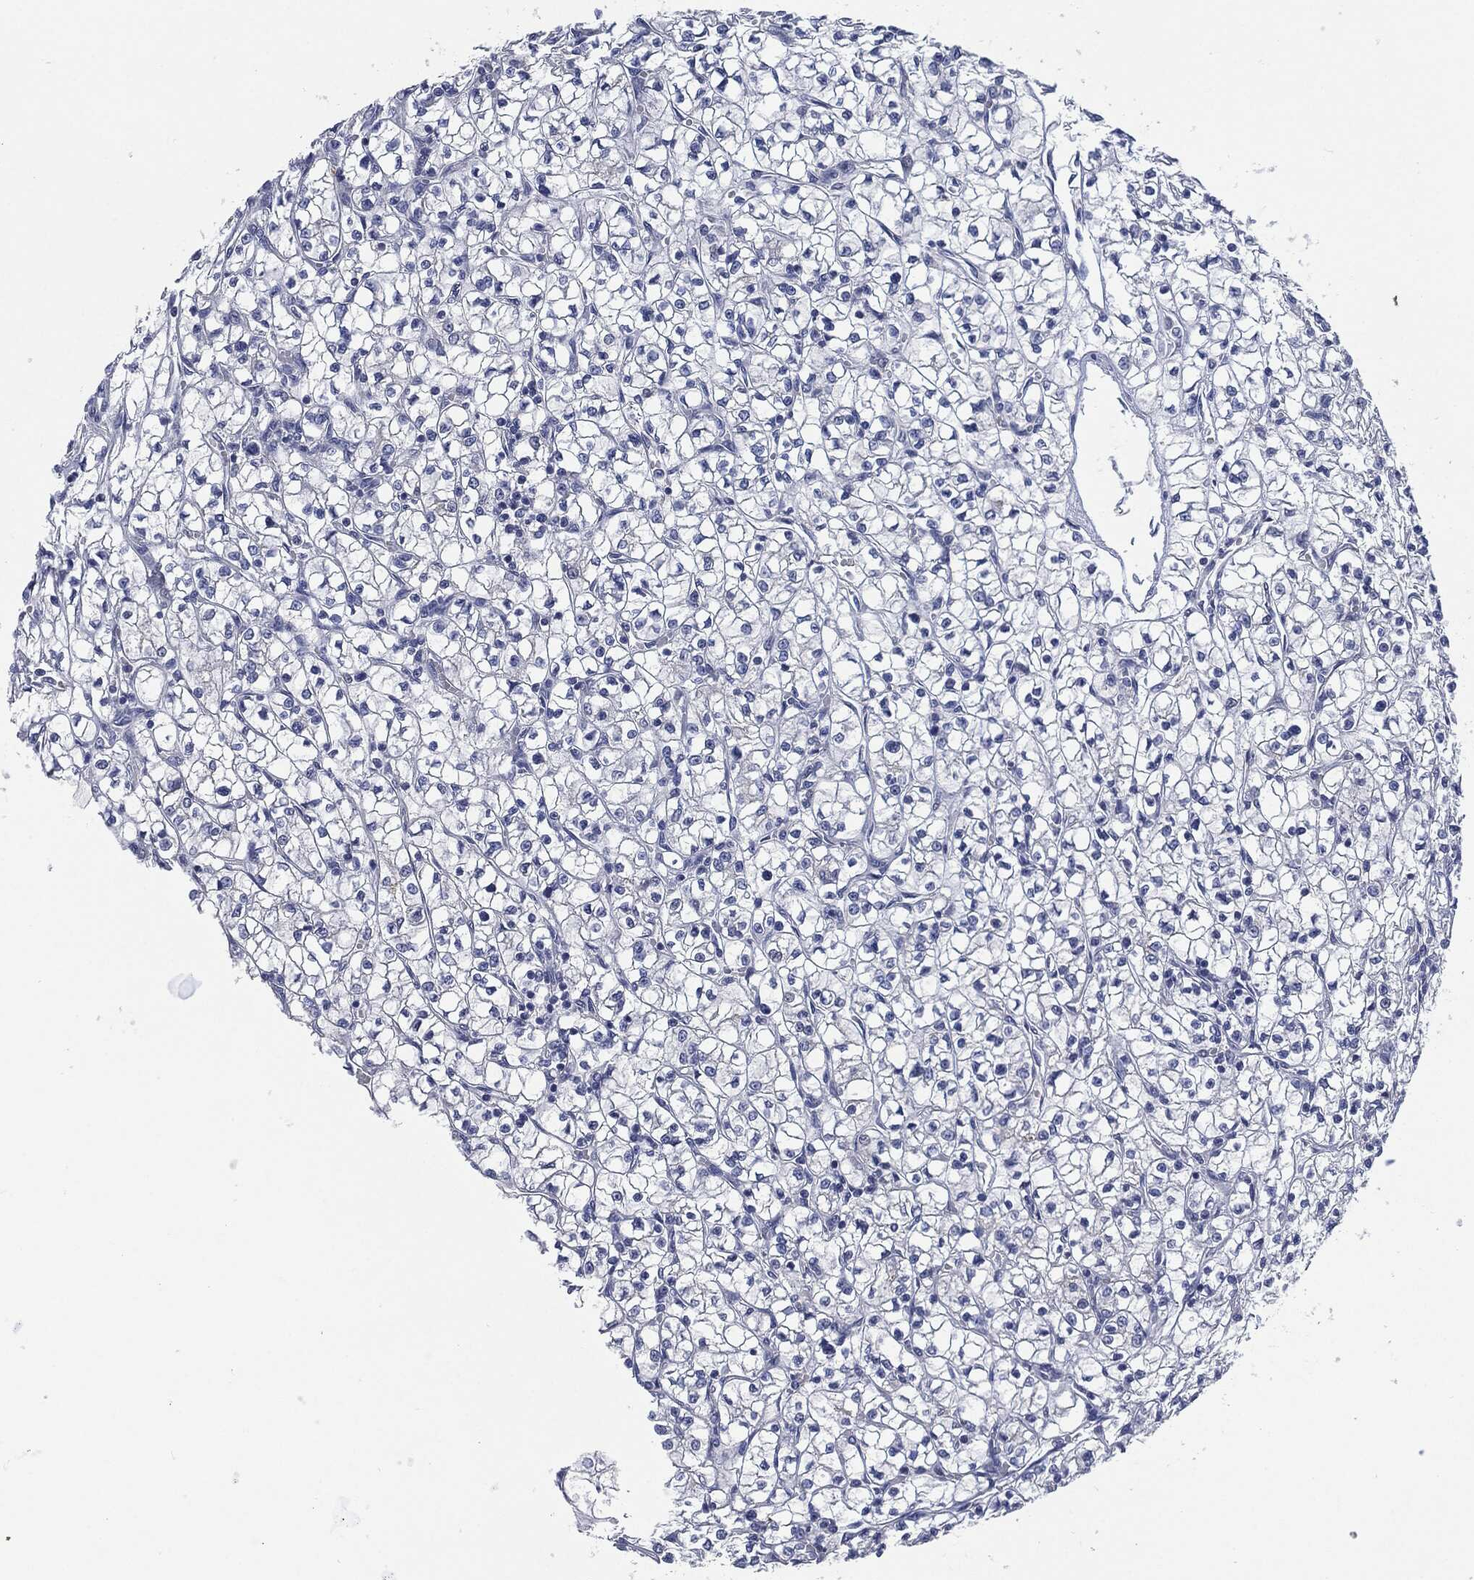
{"staining": {"intensity": "negative", "quantity": "none", "location": "none"}, "tissue": "renal cancer", "cell_type": "Tumor cells", "image_type": "cancer", "snomed": [{"axis": "morphology", "description": "Adenocarcinoma, NOS"}, {"axis": "topography", "description": "Kidney"}], "caption": "Tumor cells show no significant expression in renal cancer.", "gene": "CD27", "patient": {"sex": "female", "age": 64}}